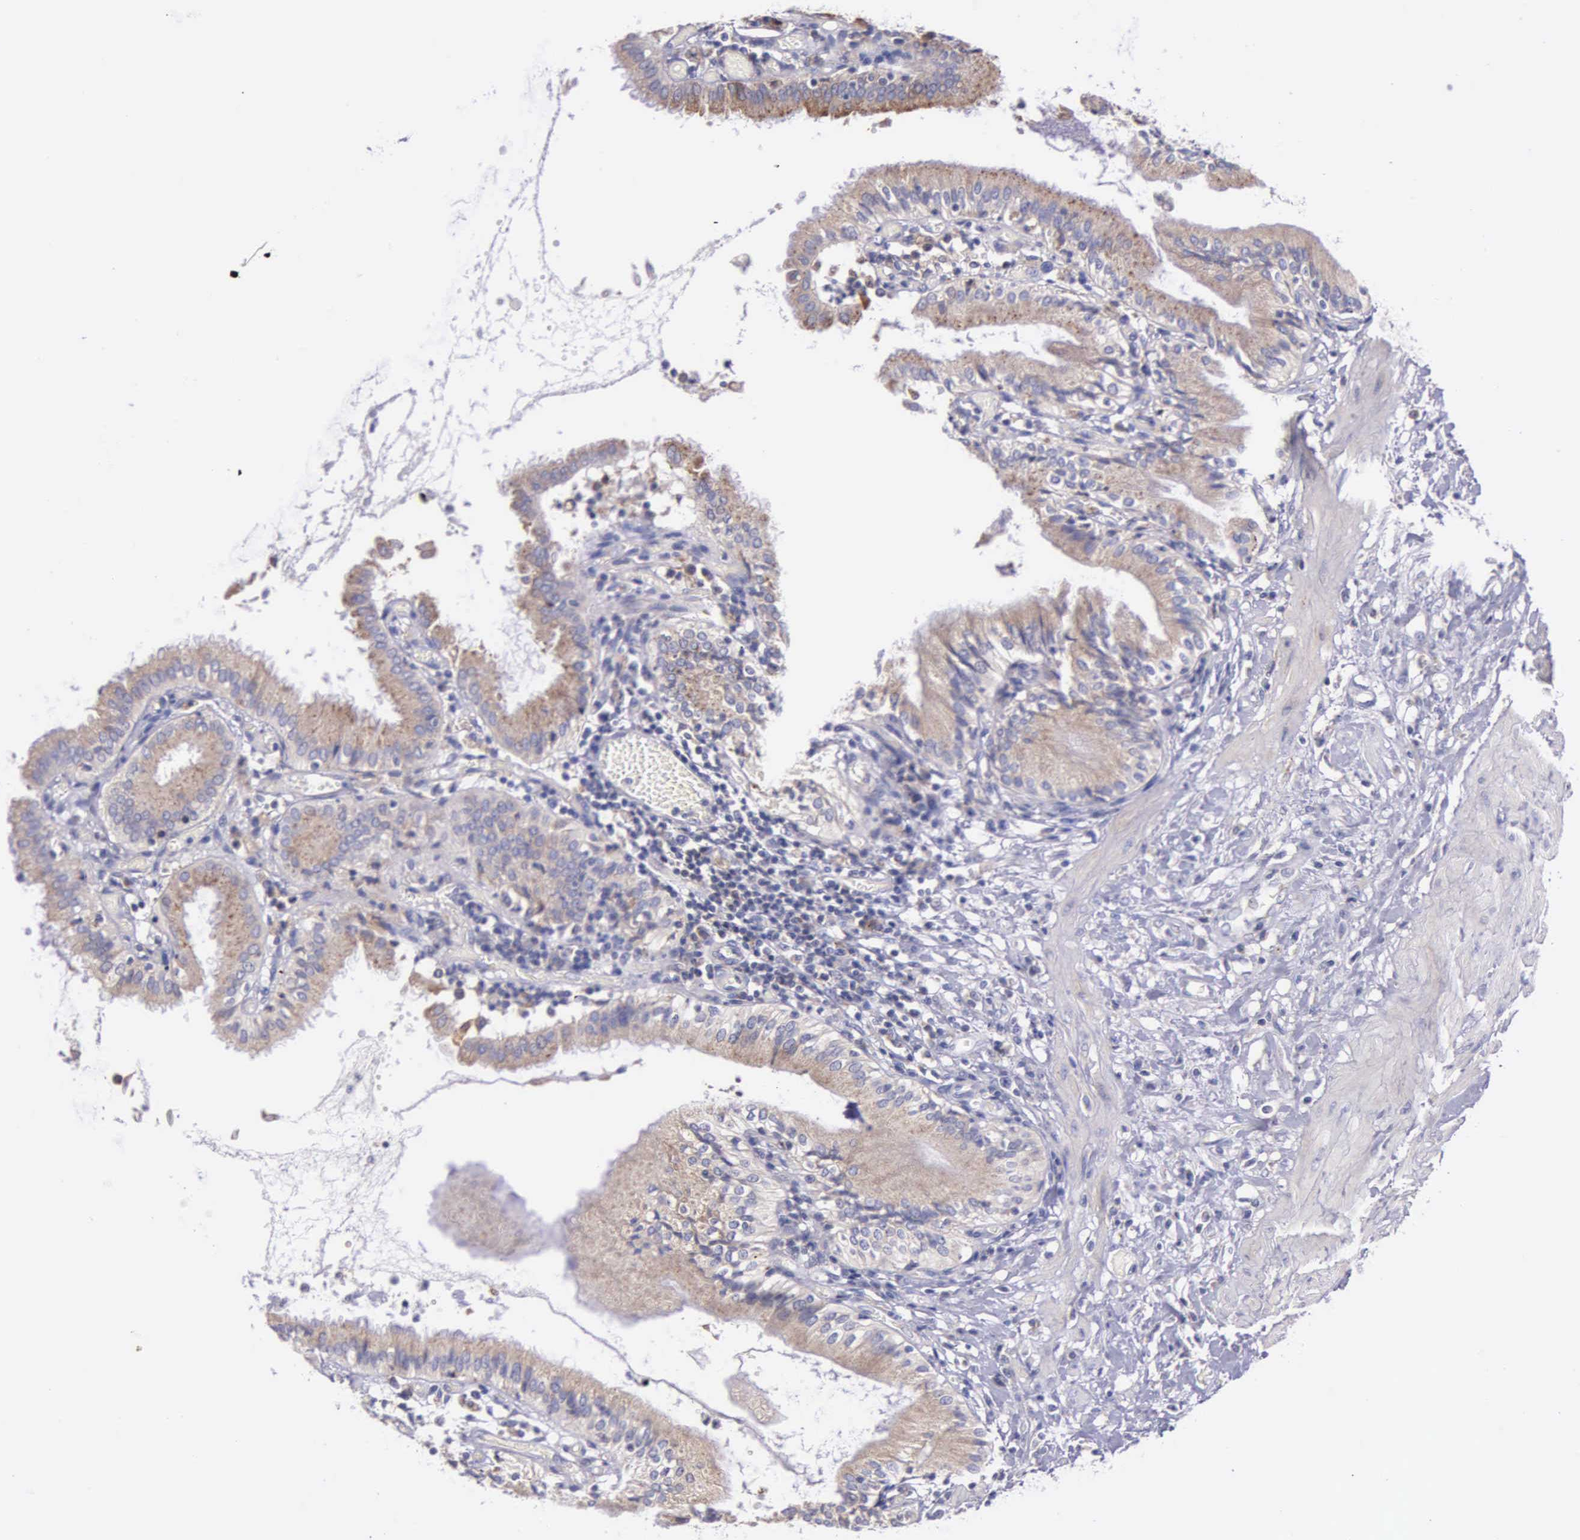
{"staining": {"intensity": "moderate", "quantity": ">75%", "location": "cytoplasmic/membranous"}, "tissue": "gallbladder", "cell_type": "Glandular cells", "image_type": "normal", "snomed": [{"axis": "morphology", "description": "Normal tissue, NOS"}, {"axis": "topography", "description": "Gallbladder"}], "caption": "An image of human gallbladder stained for a protein reveals moderate cytoplasmic/membranous brown staining in glandular cells.", "gene": "CTAGE15", "patient": {"sex": "male", "age": 58}}